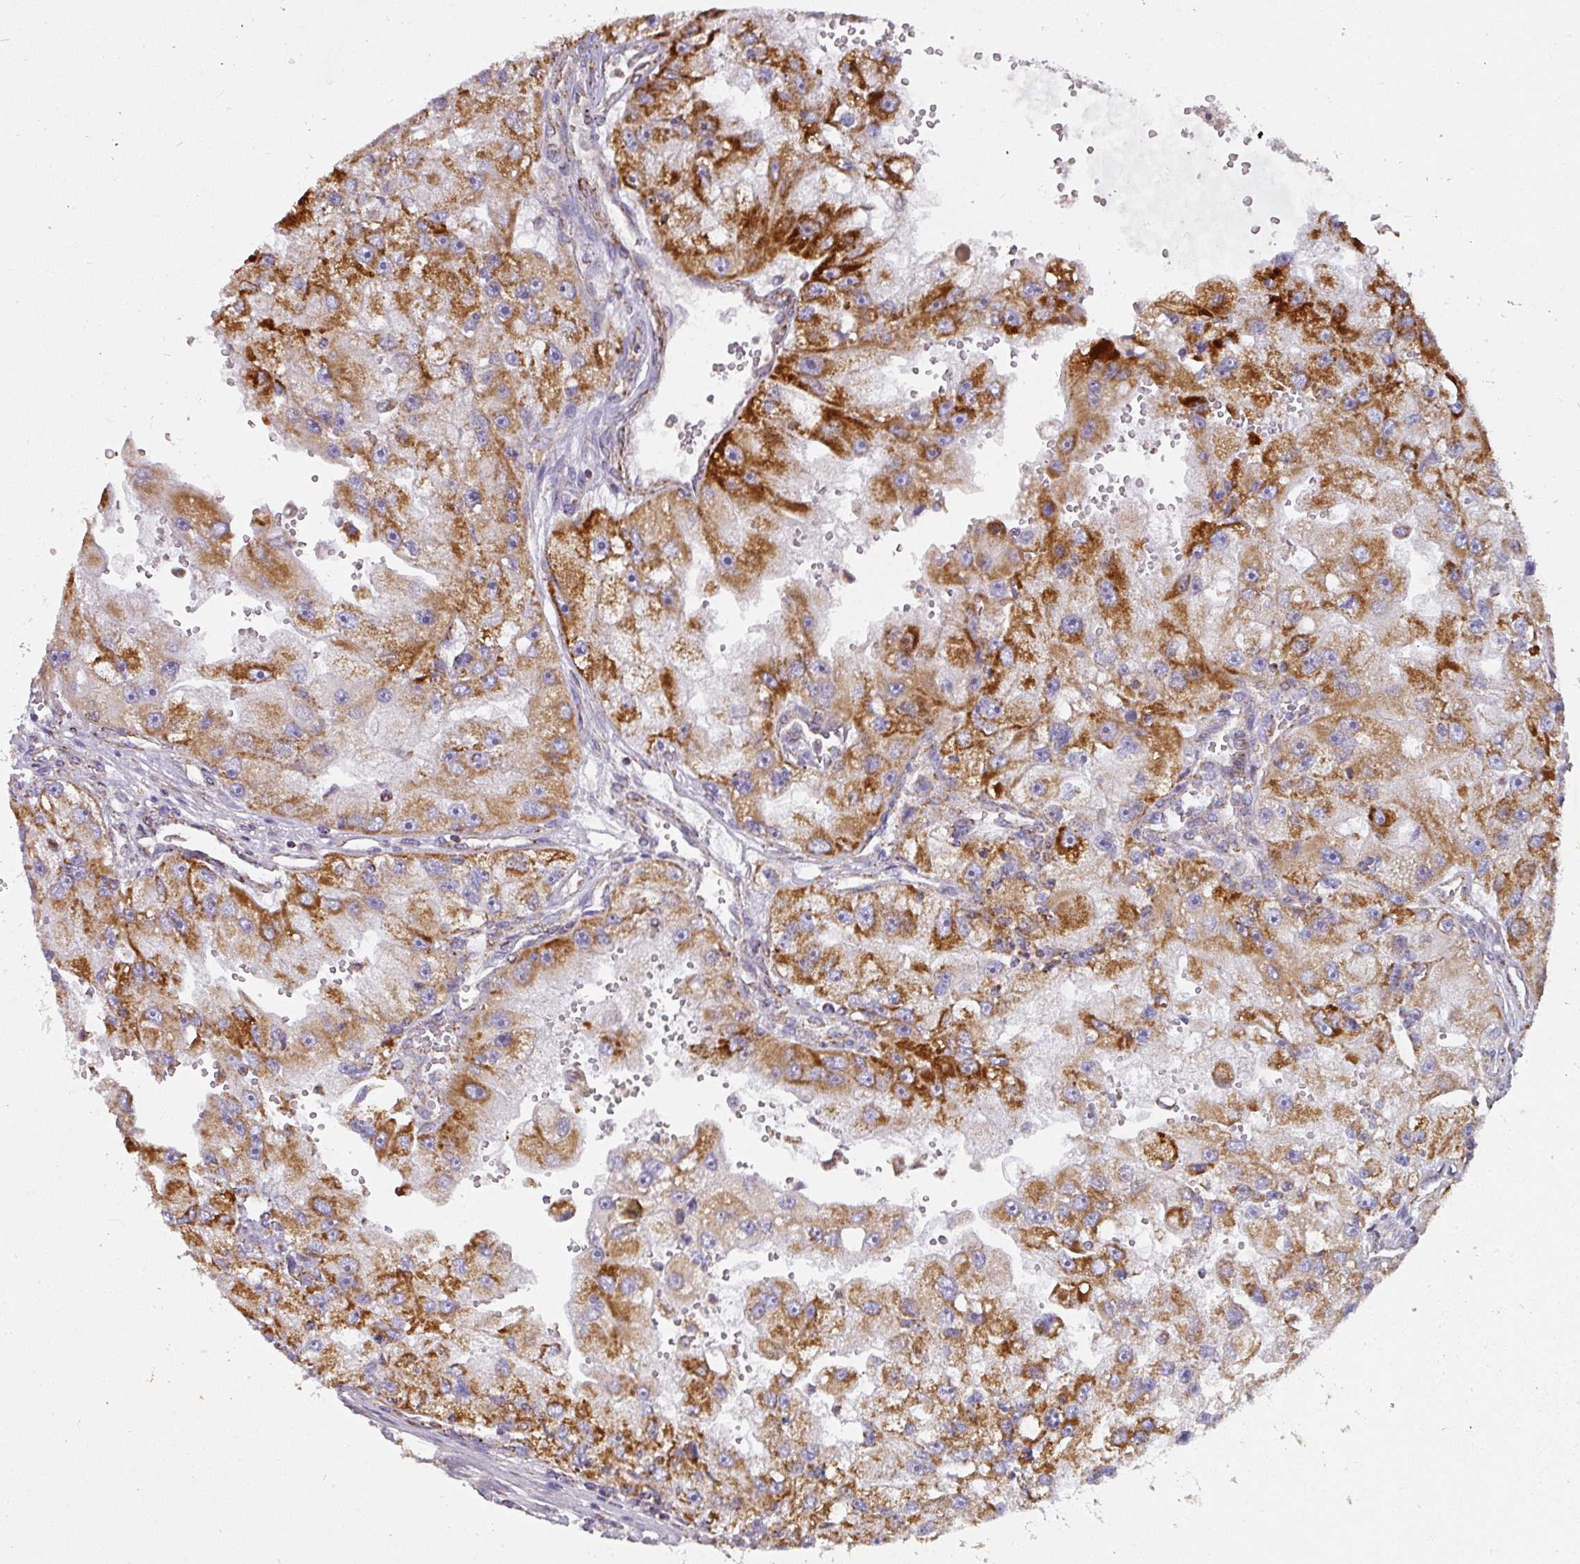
{"staining": {"intensity": "strong", "quantity": ">75%", "location": "cytoplasmic/membranous"}, "tissue": "renal cancer", "cell_type": "Tumor cells", "image_type": "cancer", "snomed": [{"axis": "morphology", "description": "Adenocarcinoma, NOS"}, {"axis": "topography", "description": "Kidney"}], "caption": "Immunohistochemistry (IHC) (DAB) staining of human adenocarcinoma (renal) shows strong cytoplasmic/membranous protein expression in approximately >75% of tumor cells.", "gene": "UQCRFS1", "patient": {"sex": "male", "age": 63}}